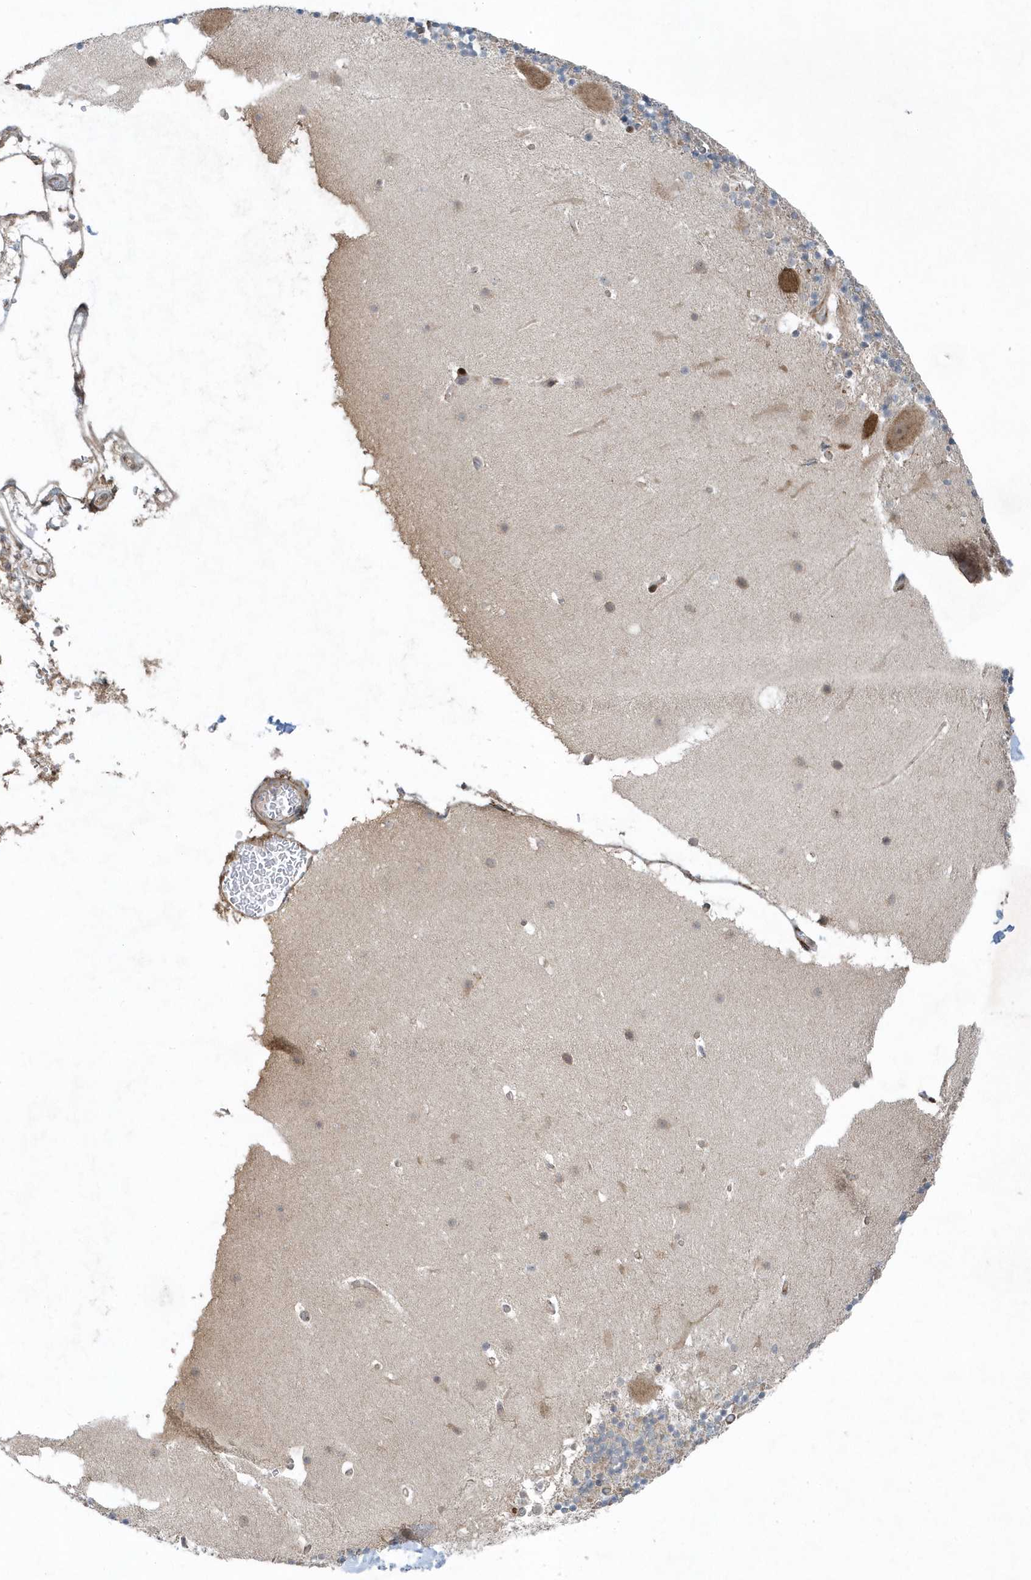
{"staining": {"intensity": "weak", "quantity": "25%-75%", "location": "cytoplasmic/membranous"}, "tissue": "cerebellum", "cell_type": "Cells in granular layer", "image_type": "normal", "snomed": [{"axis": "morphology", "description": "Normal tissue, NOS"}, {"axis": "topography", "description": "Cerebellum"}], "caption": "Cerebellum stained for a protein shows weak cytoplasmic/membranous positivity in cells in granular layer. The staining was performed using DAB (3,3'-diaminobenzidine), with brown indicating positive protein expression. Nuclei are stained blue with hematoxylin.", "gene": "FAM98A", "patient": {"sex": "male", "age": 57}}